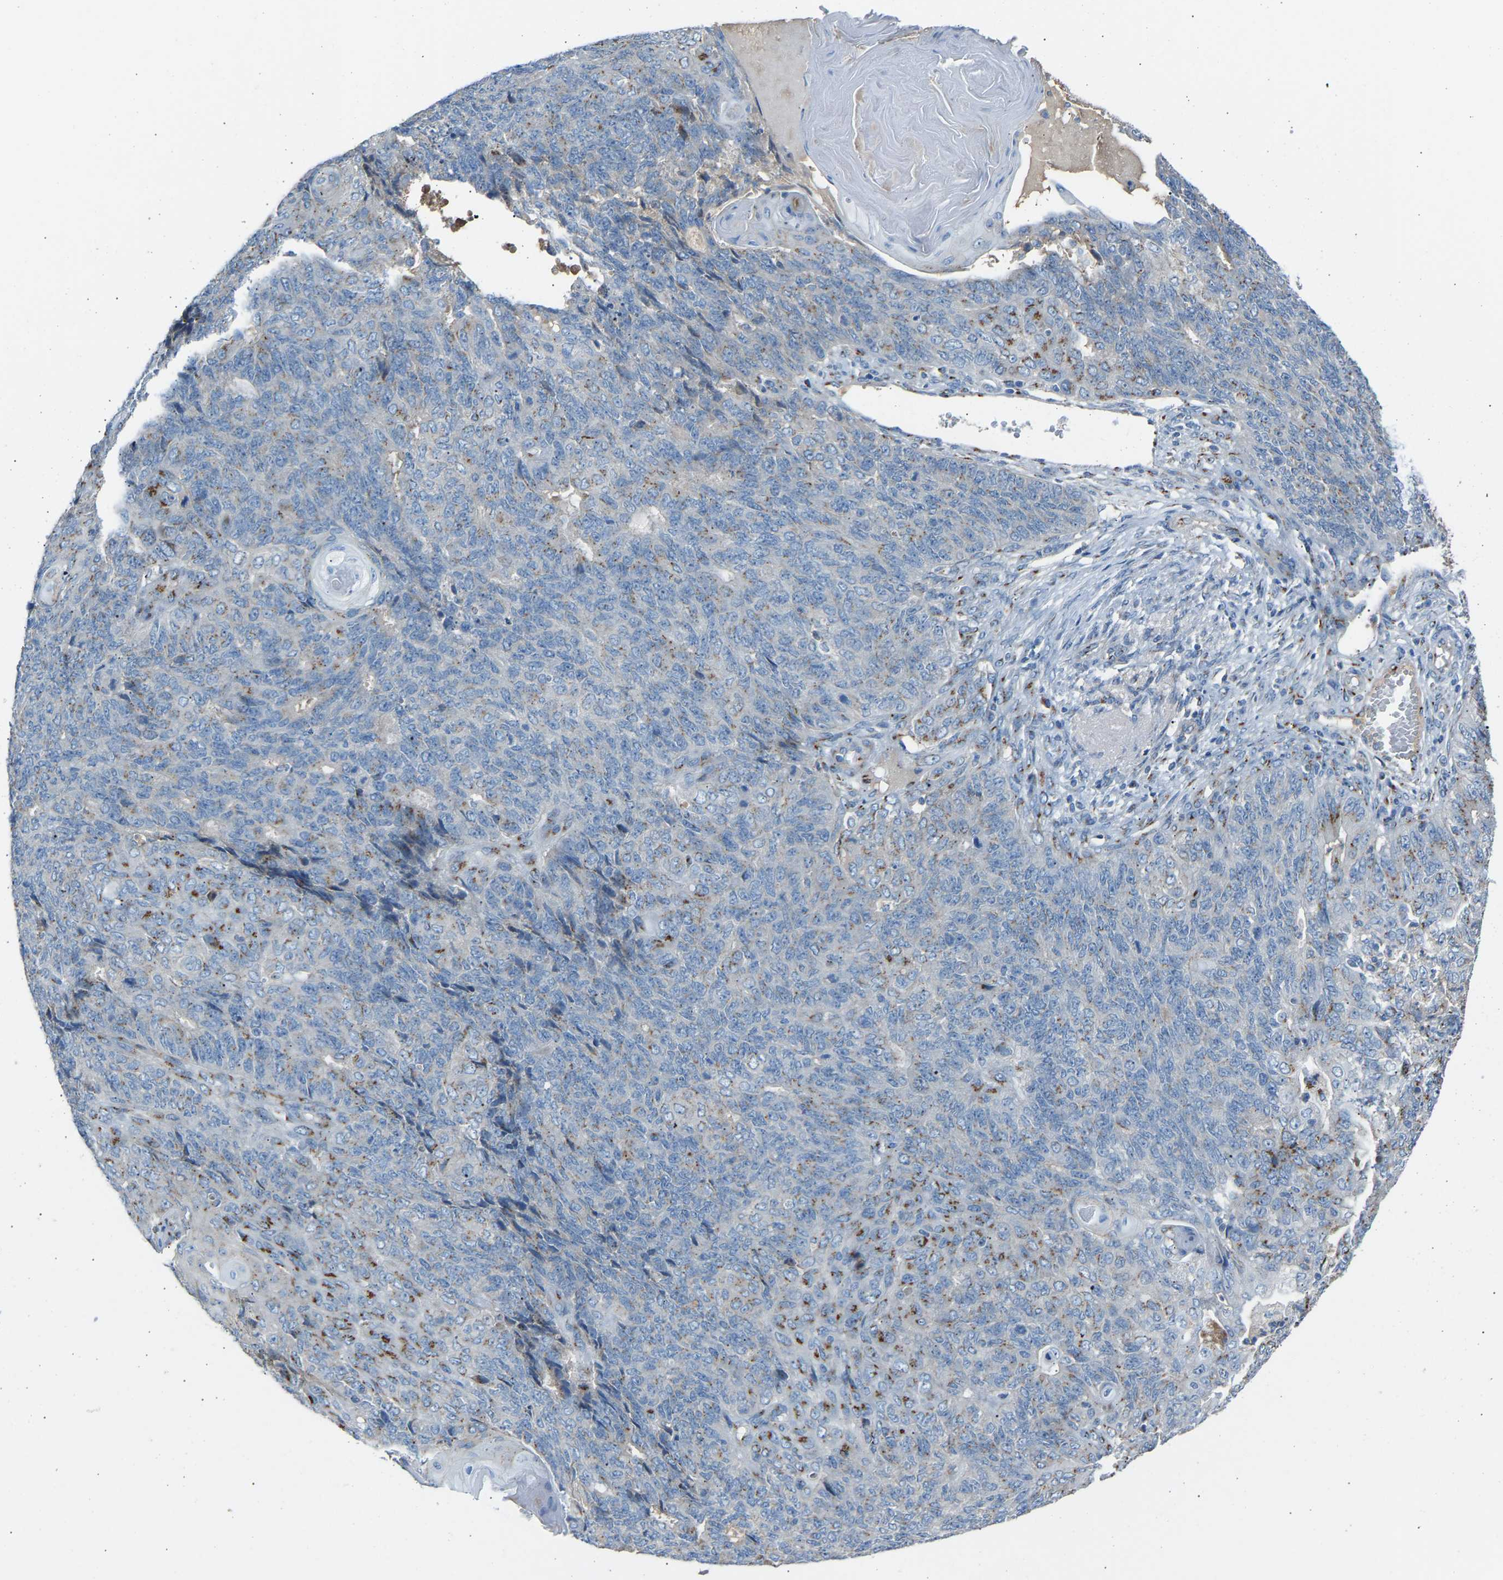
{"staining": {"intensity": "moderate", "quantity": "<25%", "location": "cytoplasmic/membranous"}, "tissue": "endometrial cancer", "cell_type": "Tumor cells", "image_type": "cancer", "snomed": [{"axis": "morphology", "description": "Adenocarcinoma, NOS"}, {"axis": "topography", "description": "Endometrium"}], "caption": "This is an image of immunohistochemistry (IHC) staining of endometrial adenocarcinoma, which shows moderate expression in the cytoplasmic/membranous of tumor cells.", "gene": "CYREN", "patient": {"sex": "female", "age": 32}}